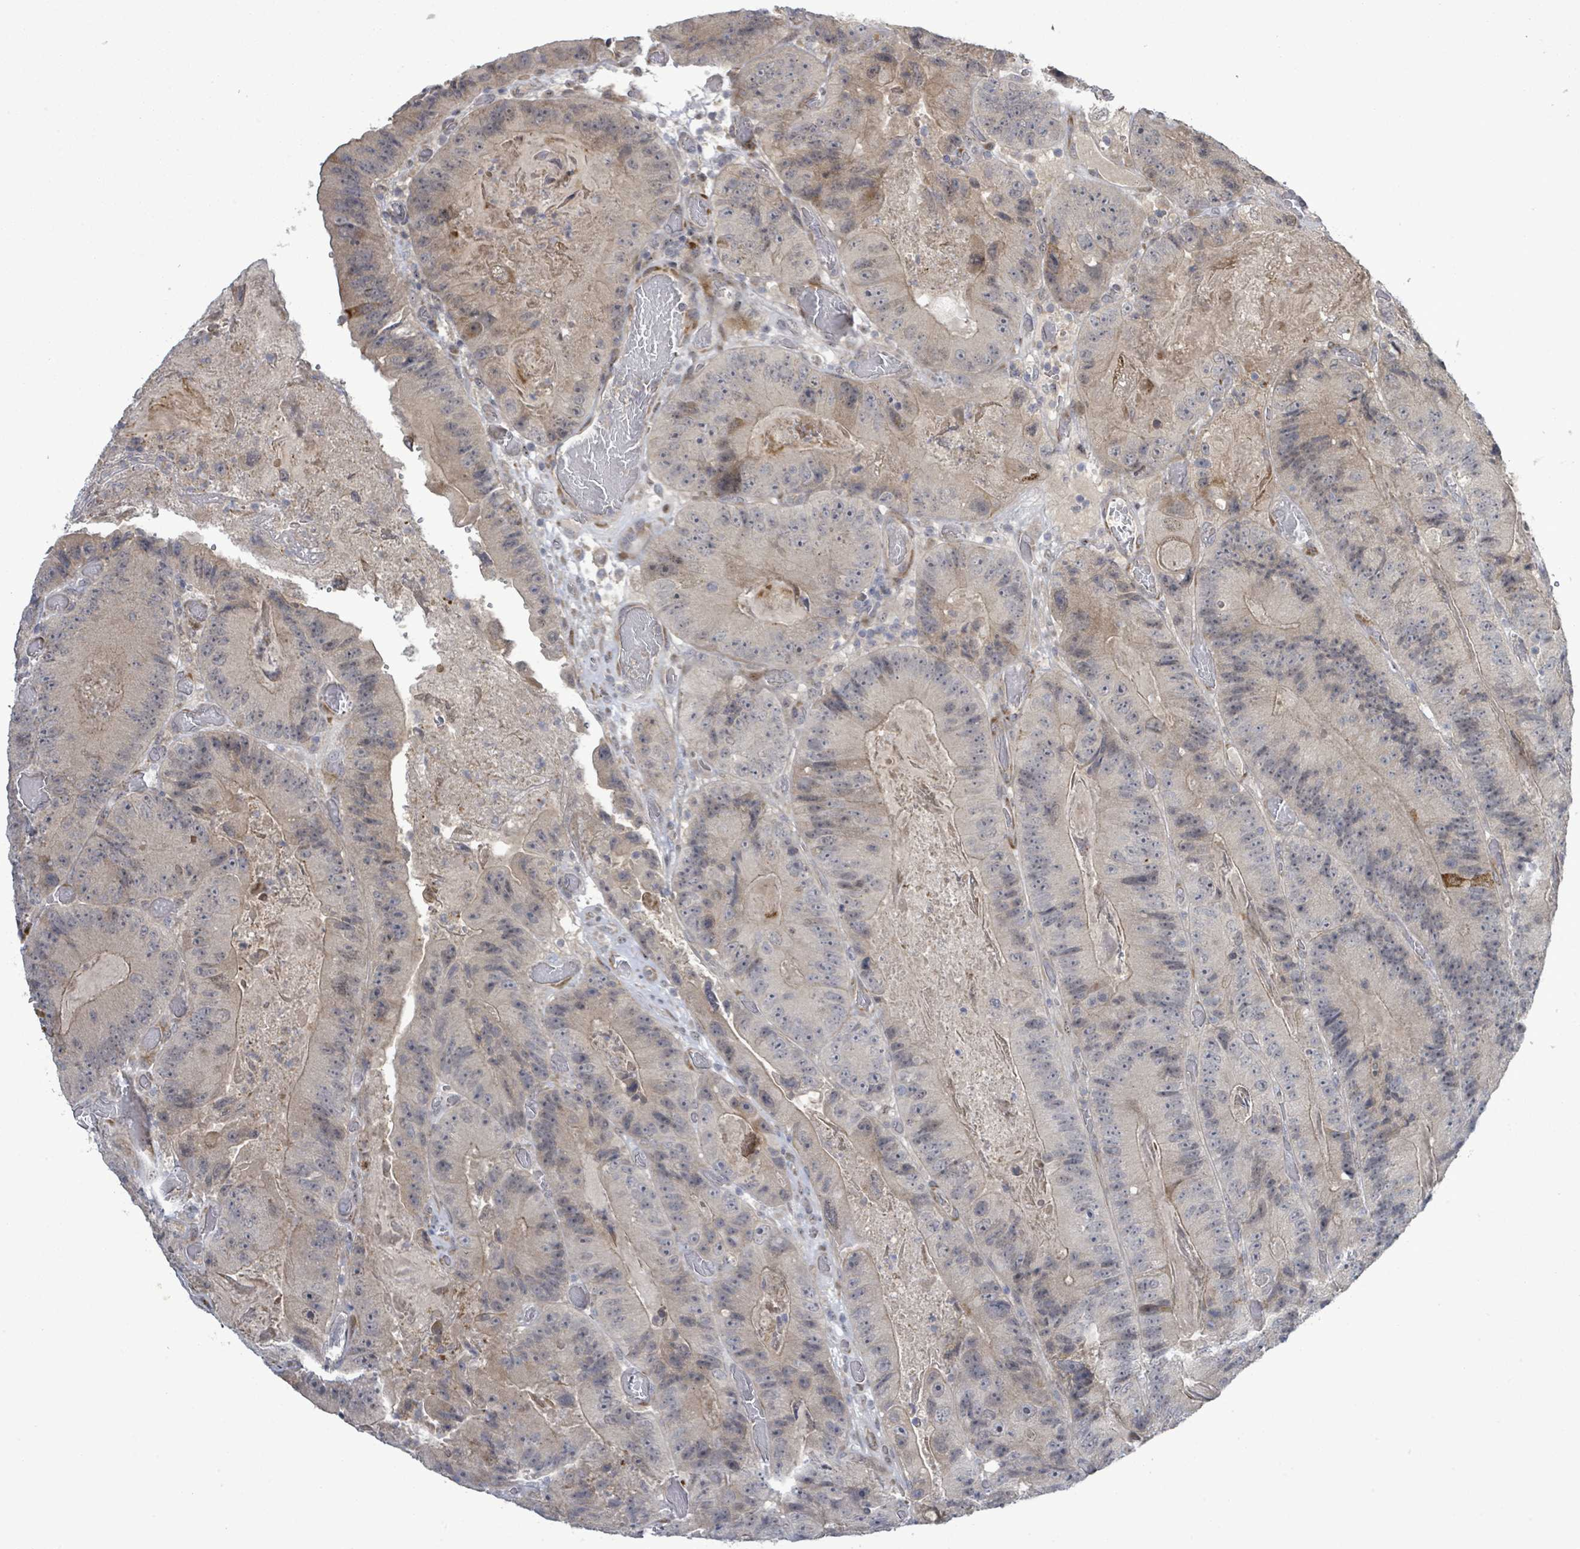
{"staining": {"intensity": "moderate", "quantity": "<25%", "location": "cytoplasmic/membranous,nuclear"}, "tissue": "colorectal cancer", "cell_type": "Tumor cells", "image_type": "cancer", "snomed": [{"axis": "morphology", "description": "Adenocarcinoma, NOS"}, {"axis": "topography", "description": "Colon"}], "caption": "Tumor cells exhibit low levels of moderate cytoplasmic/membranous and nuclear positivity in about <25% of cells in colorectal cancer.", "gene": "SLIT3", "patient": {"sex": "female", "age": 86}}